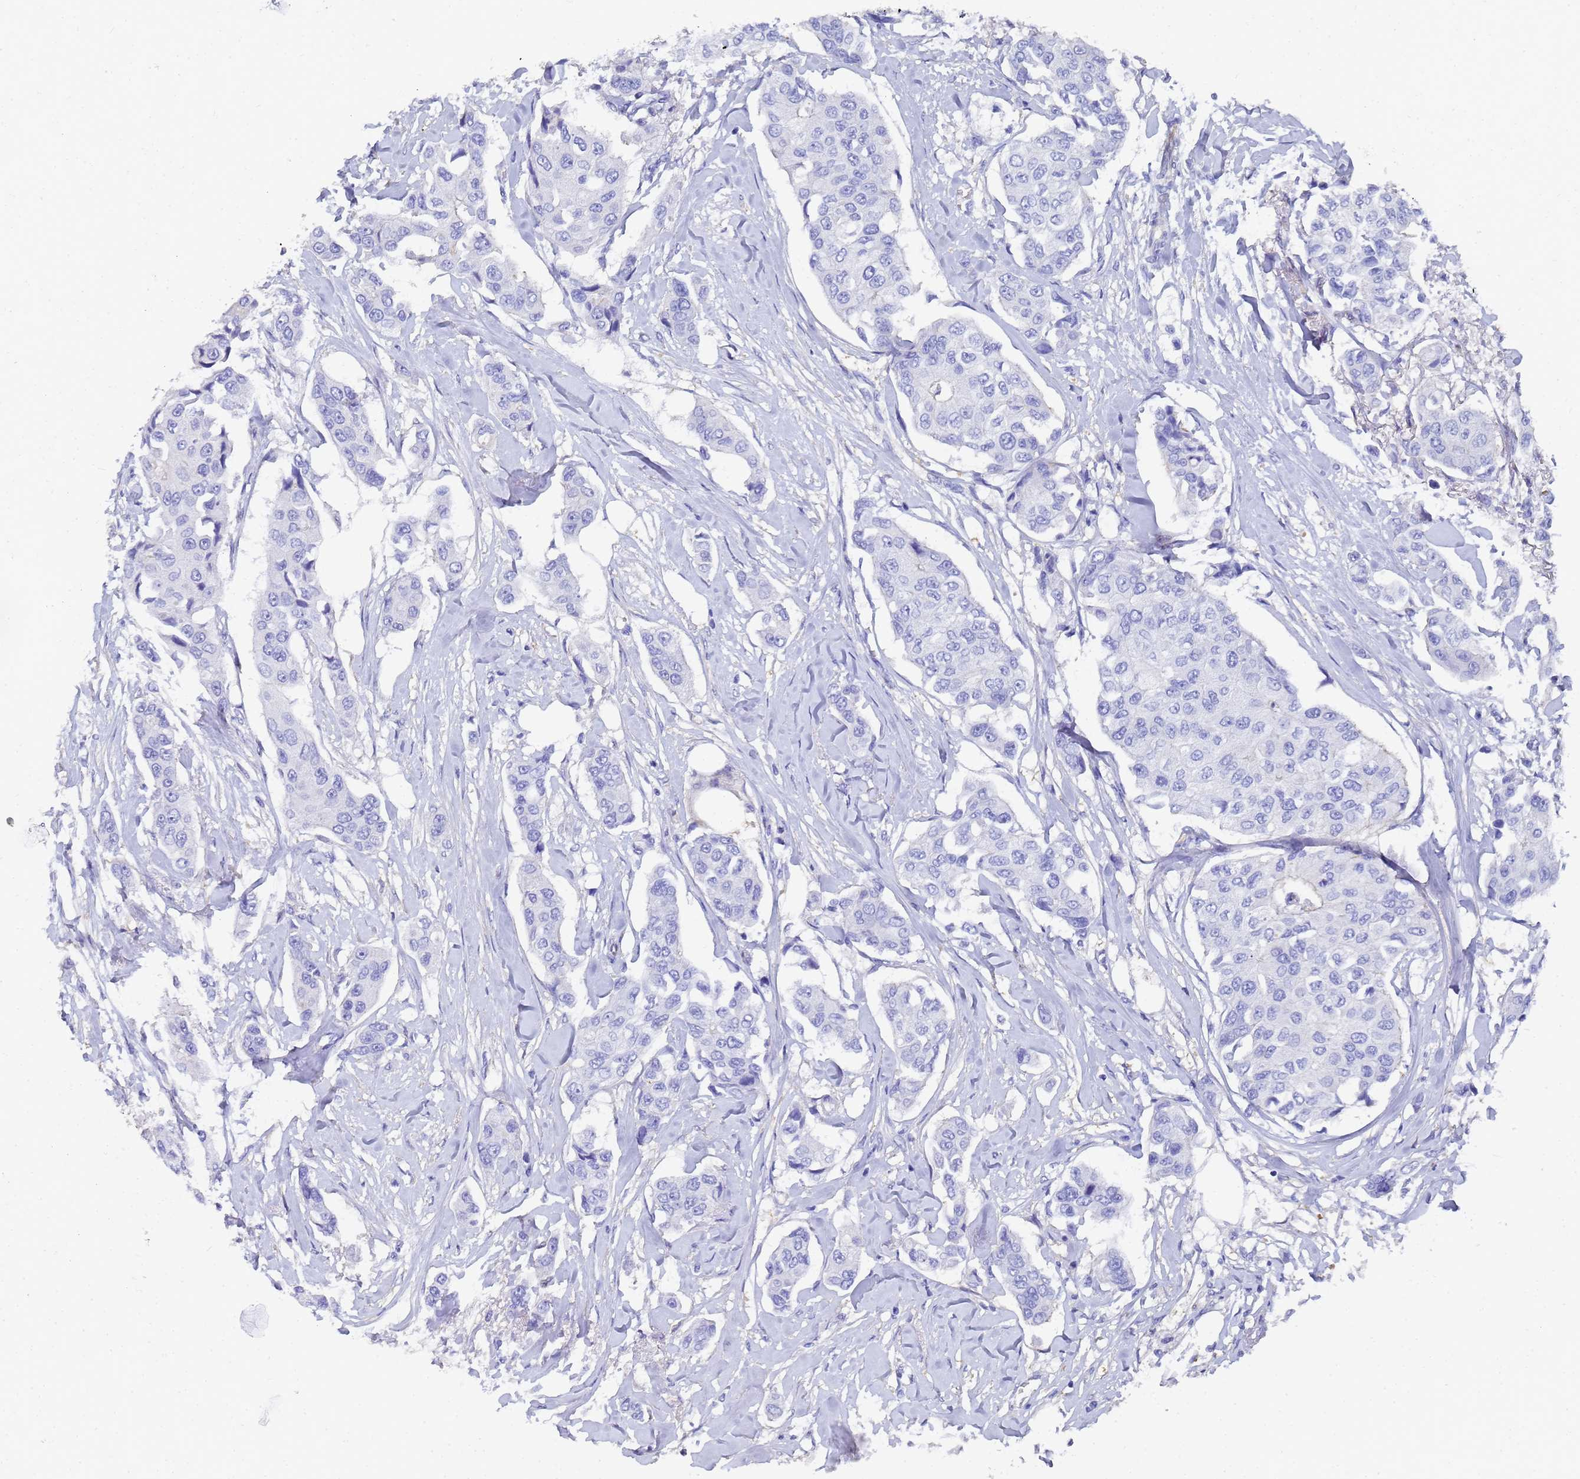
{"staining": {"intensity": "negative", "quantity": "none", "location": "none"}, "tissue": "breast cancer", "cell_type": "Tumor cells", "image_type": "cancer", "snomed": [{"axis": "morphology", "description": "Duct carcinoma"}, {"axis": "topography", "description": "Breast"}], "caption": "The photomicrograph shows no staining of tumor cells in breast infiltrating ductal carcinoma. Nuclei are stained in blue.", "gene": "TUBB1", "patient": {"sex": "female", "age": 80}}